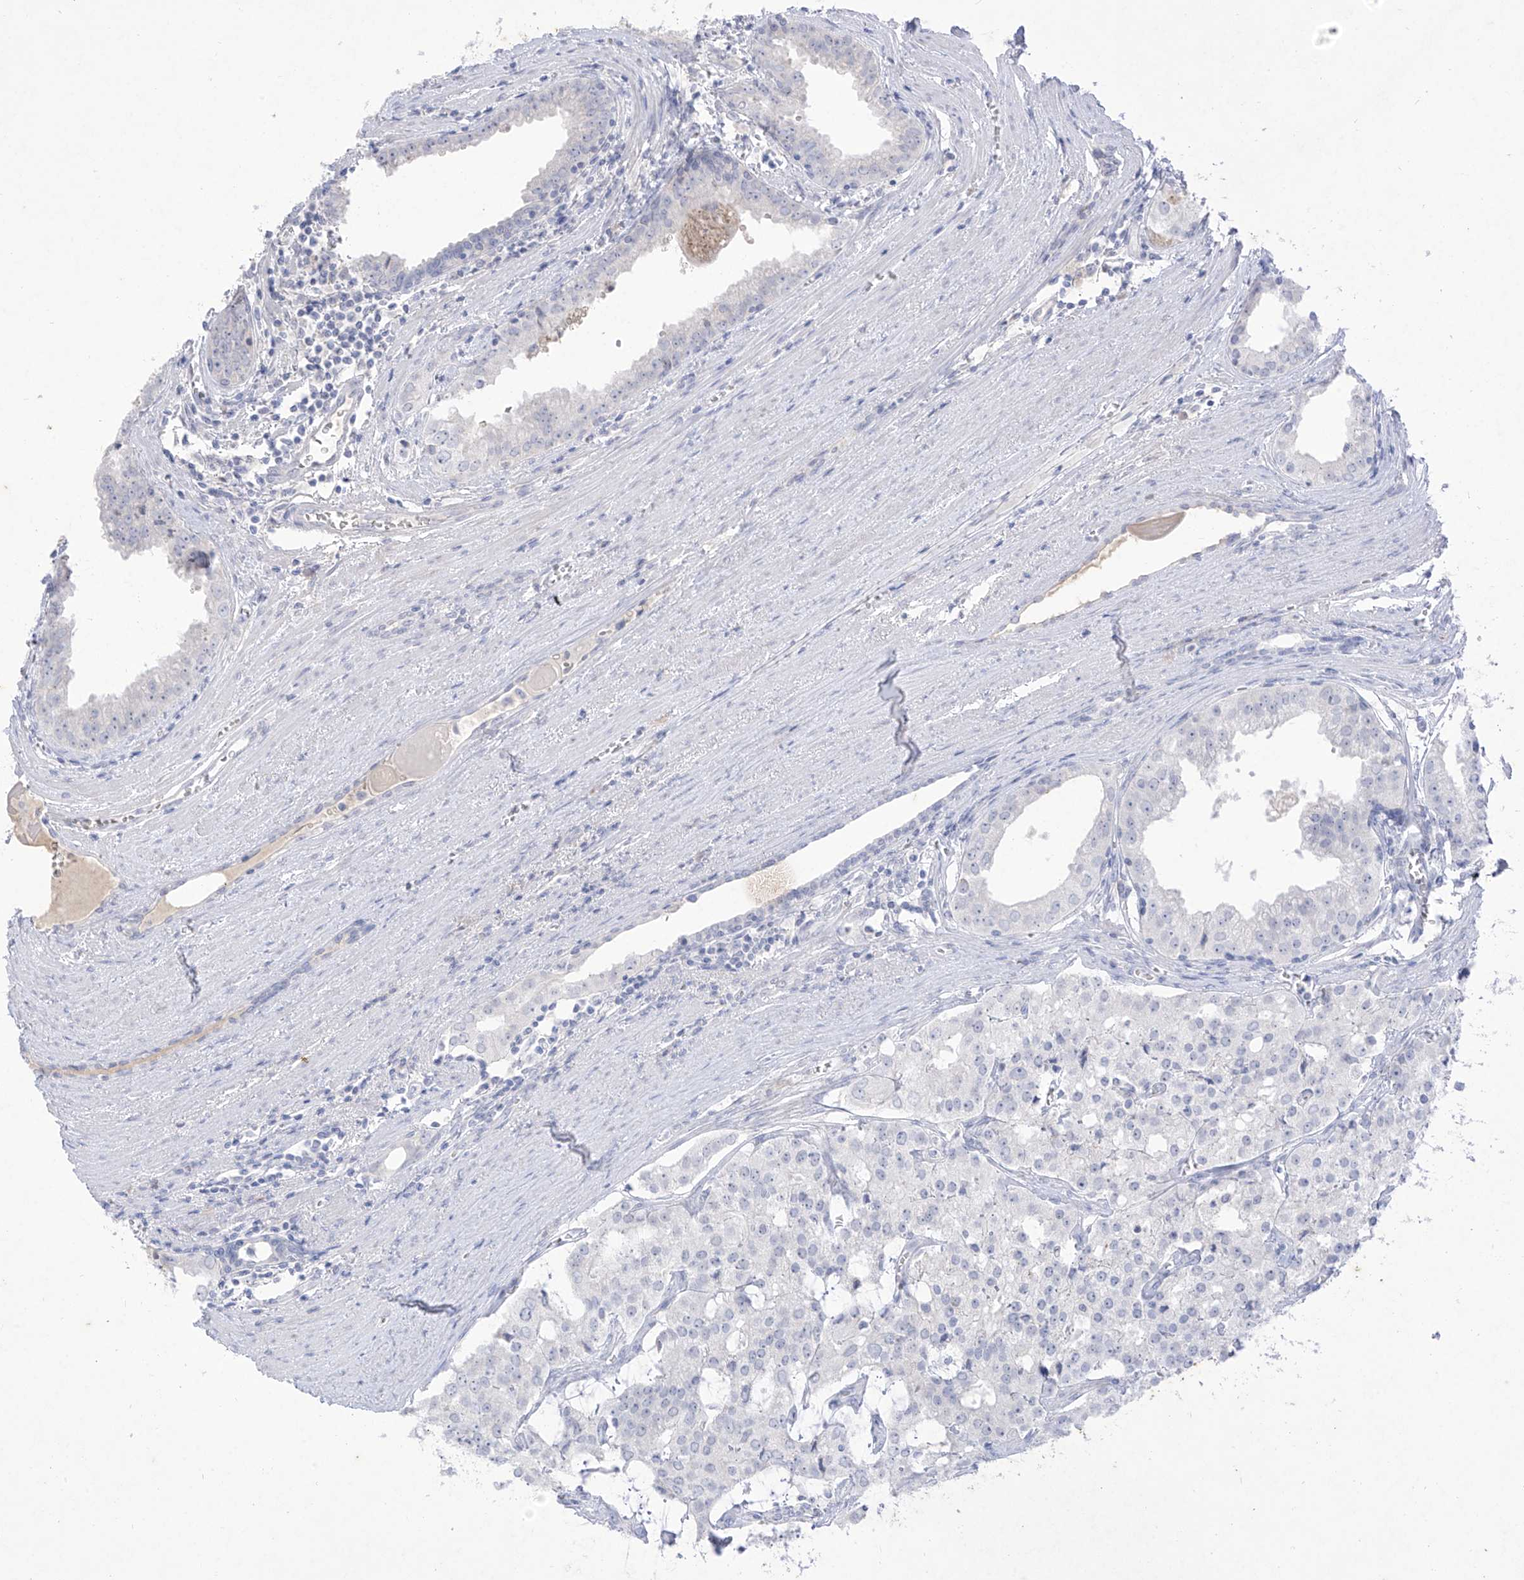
{"staining": {"intensity": "negative", "quantity": "none", "location": "none"}, "tissue": "prostate cancer", "cell_type": "Tumor cells", "image_type": "cancer", "snomed": [{"axis": "morphology", "description": "Adenocarcinoma, High grade"}, {"axis": "topography", "description": "Prostate"}], "caption": "Tumor cells show no significant protein expression in prostate adenocarcinoma (high-grade).", "gene": "TGM4", "patient": {"sex": "male", "age": 68}}